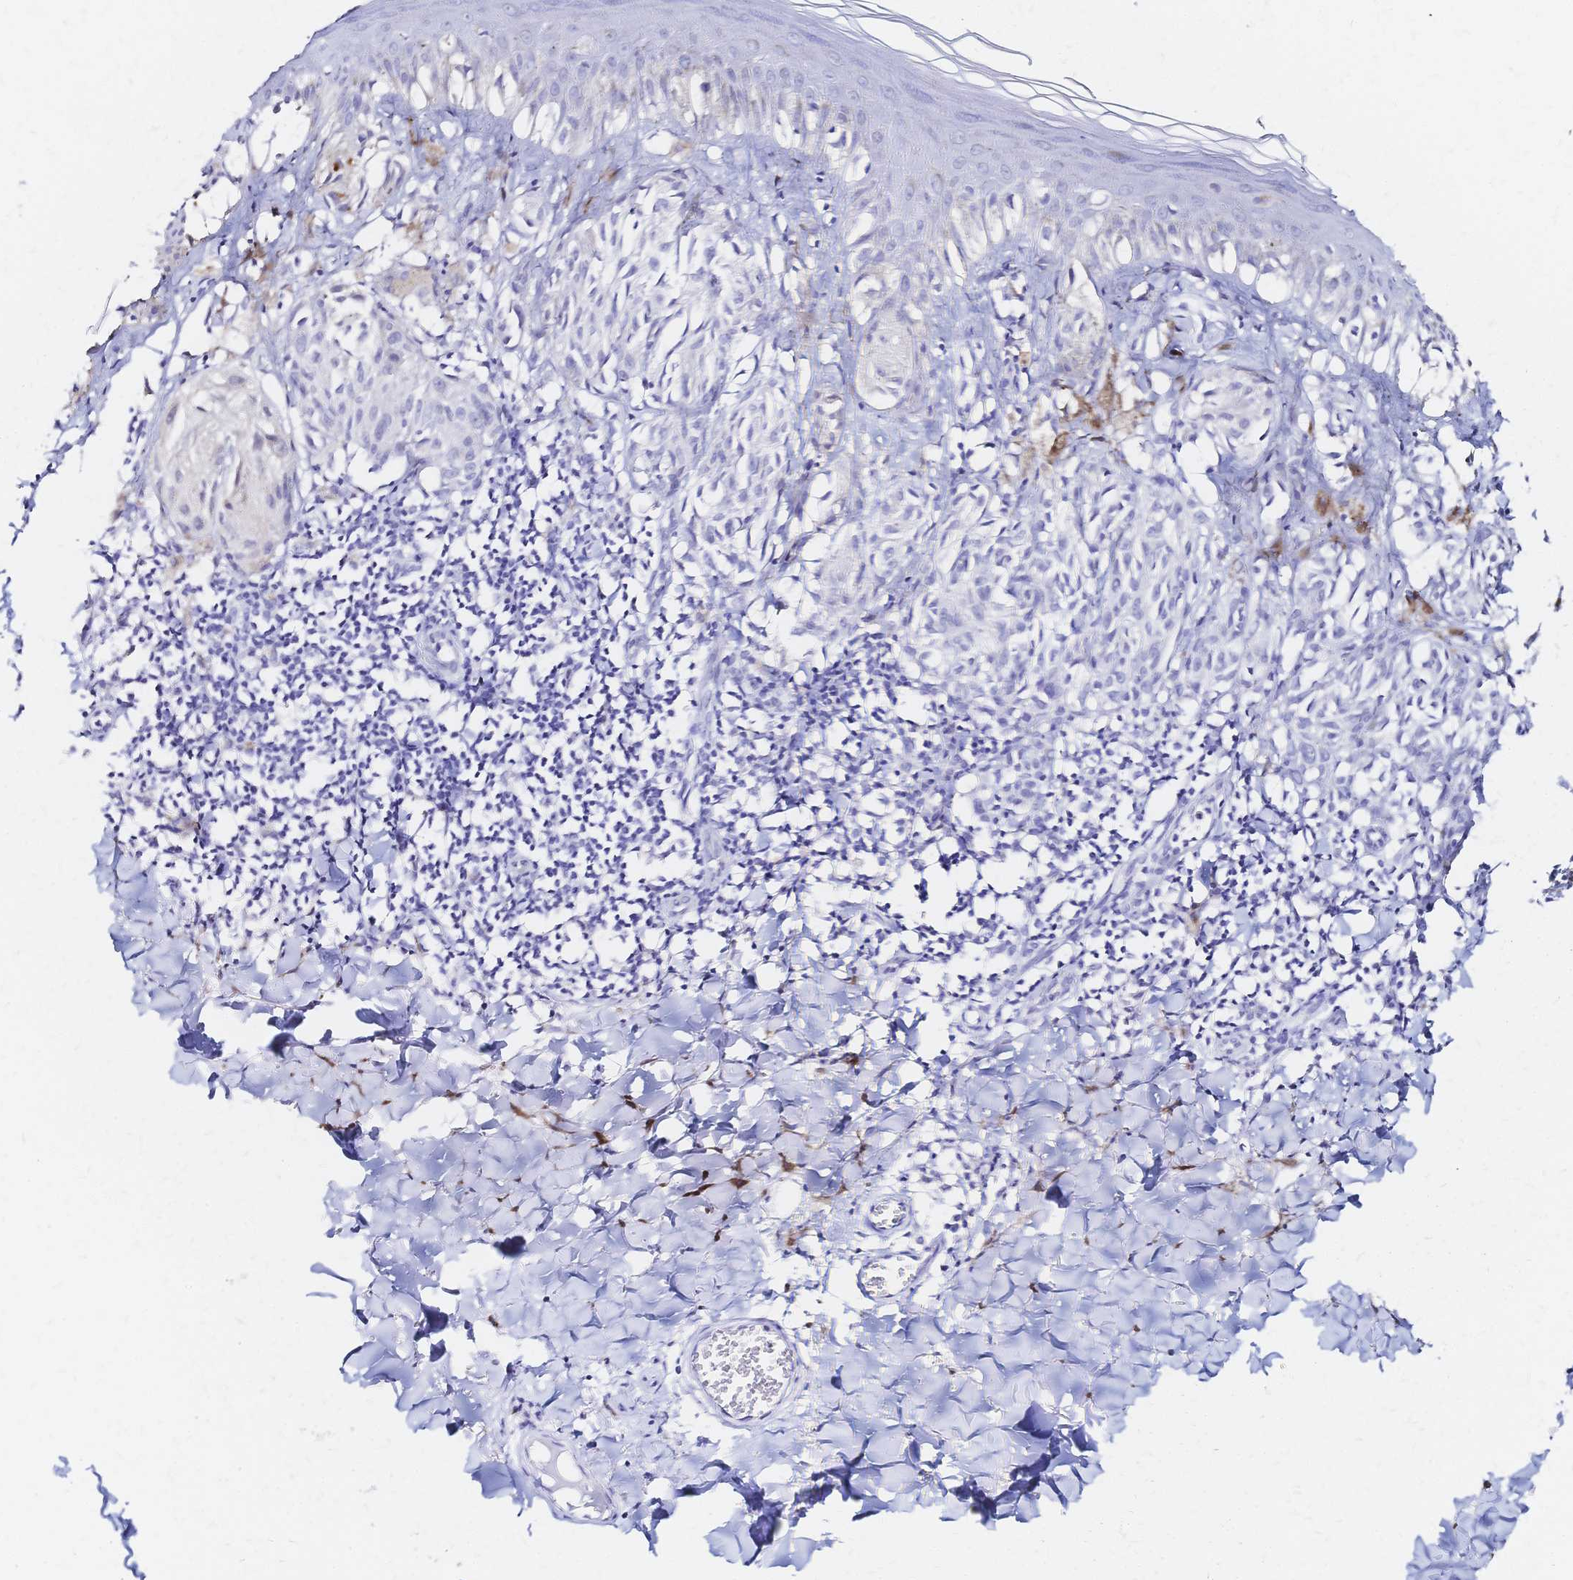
{"staining": {"intensity": "negative", "quantity": "none", "location": "none"}, "tissue": "melanoma", "cell_type": "Tumor cells", "image_type": "cancer", "snomed": [{"axis": "morphology", "description": "Malignant melanoma, NOS"}, {"axis": "topography", "description": "Skin"}], "caption": "High magnification brightfield microscopy of malignant melanoma stained with DAB (3,3'-diaminobenzidine) (brown) and counterstained with hematoxylin (blue): tumor cells show no significant expression. The staining is performed using DAB (3,3'-diaminobenzidine) brown chromogen with nuclei counter-stained in using hematoxylin.", "gene": "SLC5A1", "patient": {"sex": "female", "age": 38}}